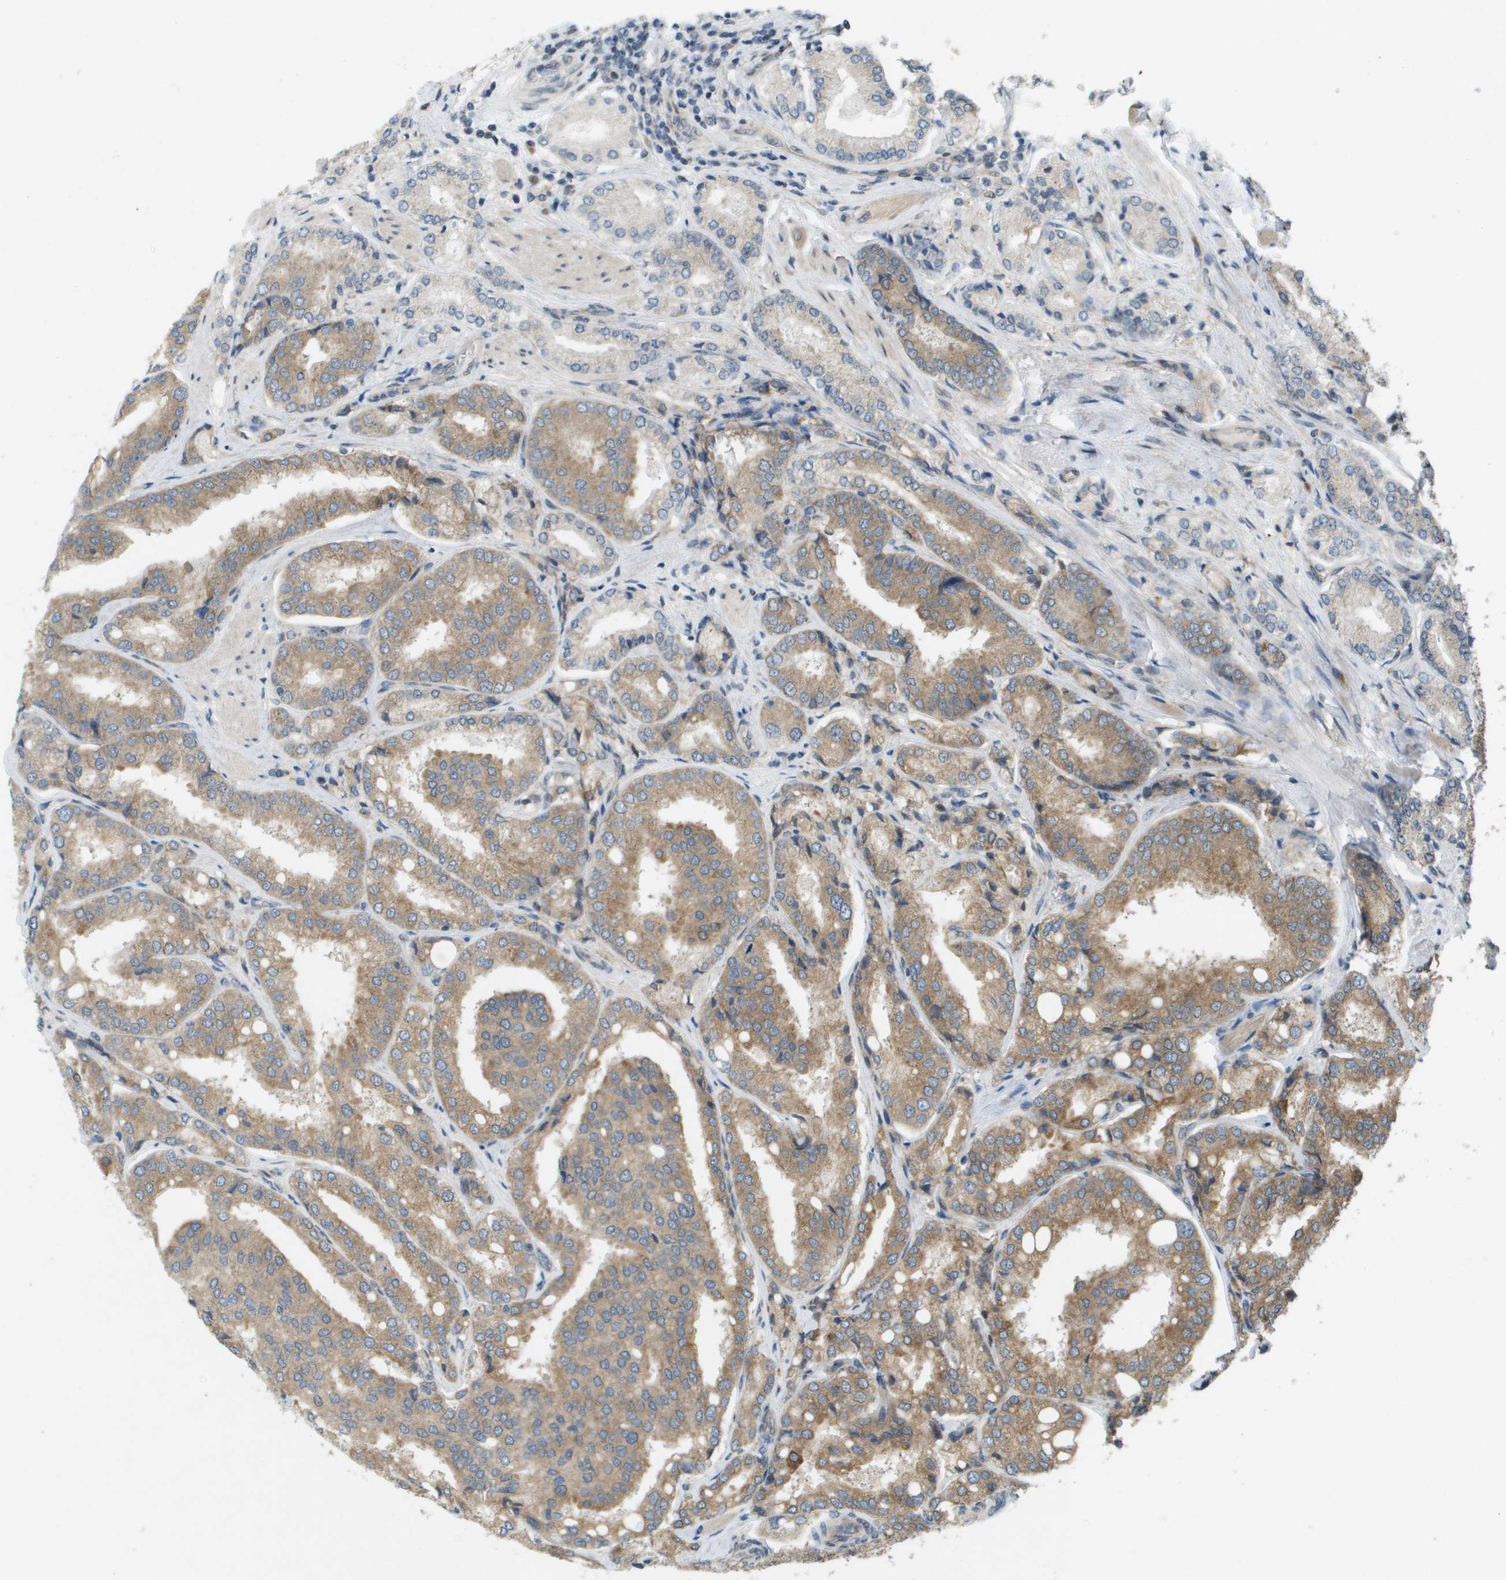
{"staining": {"intensity": "moderate", "quantity": ">75%", "location": "cytoplasmic/membranous"}, "tissue": "prostate cancer", "cell_type": "Tumor cells", "image_type": "cancer", "snomed": [{"axis": "morphology", "description": "Adenocarcinoma, High grade"}, {"axis": "topography", "description": "Prostate"}], "caption": "The image demonstrates immunohistochemical staining of prostate adenocarcinoma (high-grade). There is moderate cytoplasmic/membranous positivity is present in approximately >75% of tumor cells.", "gene": "IFNLR1", "patient": {"sex": "male", "age": 50}}